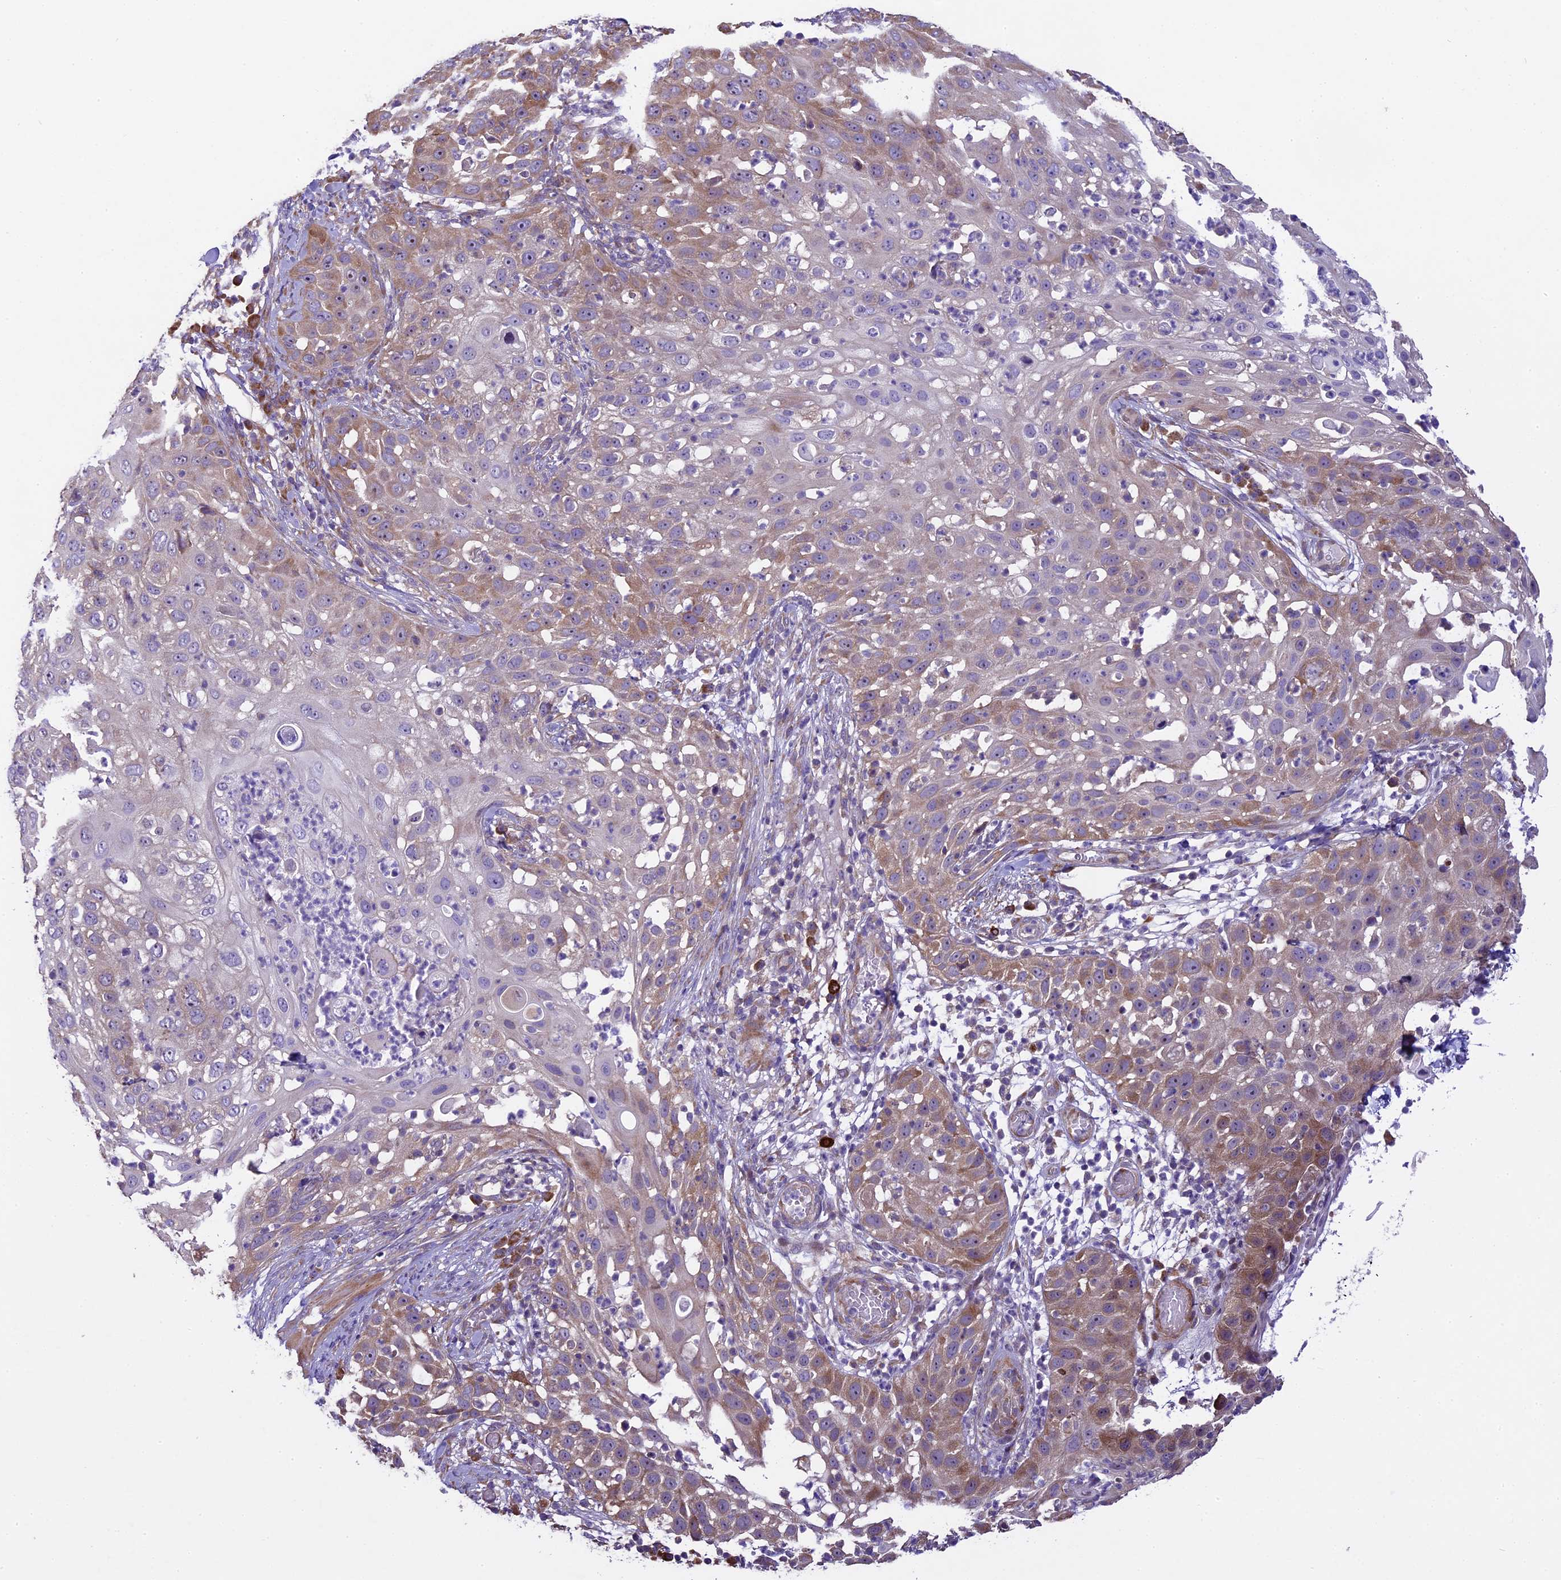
{"staining": {"intensity": "moderate", "quantity": "25%-75%", "location": "cytoplasmic/membranous"}, "tissue": "skin cancer", "cell_type": "Tumor cells", "image_type": "cancer", "snomed": [{"axis": "morphology", "description": "Squamous cell carcinoma, NOS"}, {"axis": "topography", "description": "Skin"}], "caption": "Immunohistochemical staining of skin squamous cell carcinoma displays medium levels of moderate cytoplasmic/membranous expression in about 25%-75% of tumor cells.", "gene": "SPIRE1", "patient": {"sex": "female", "age": 44}}